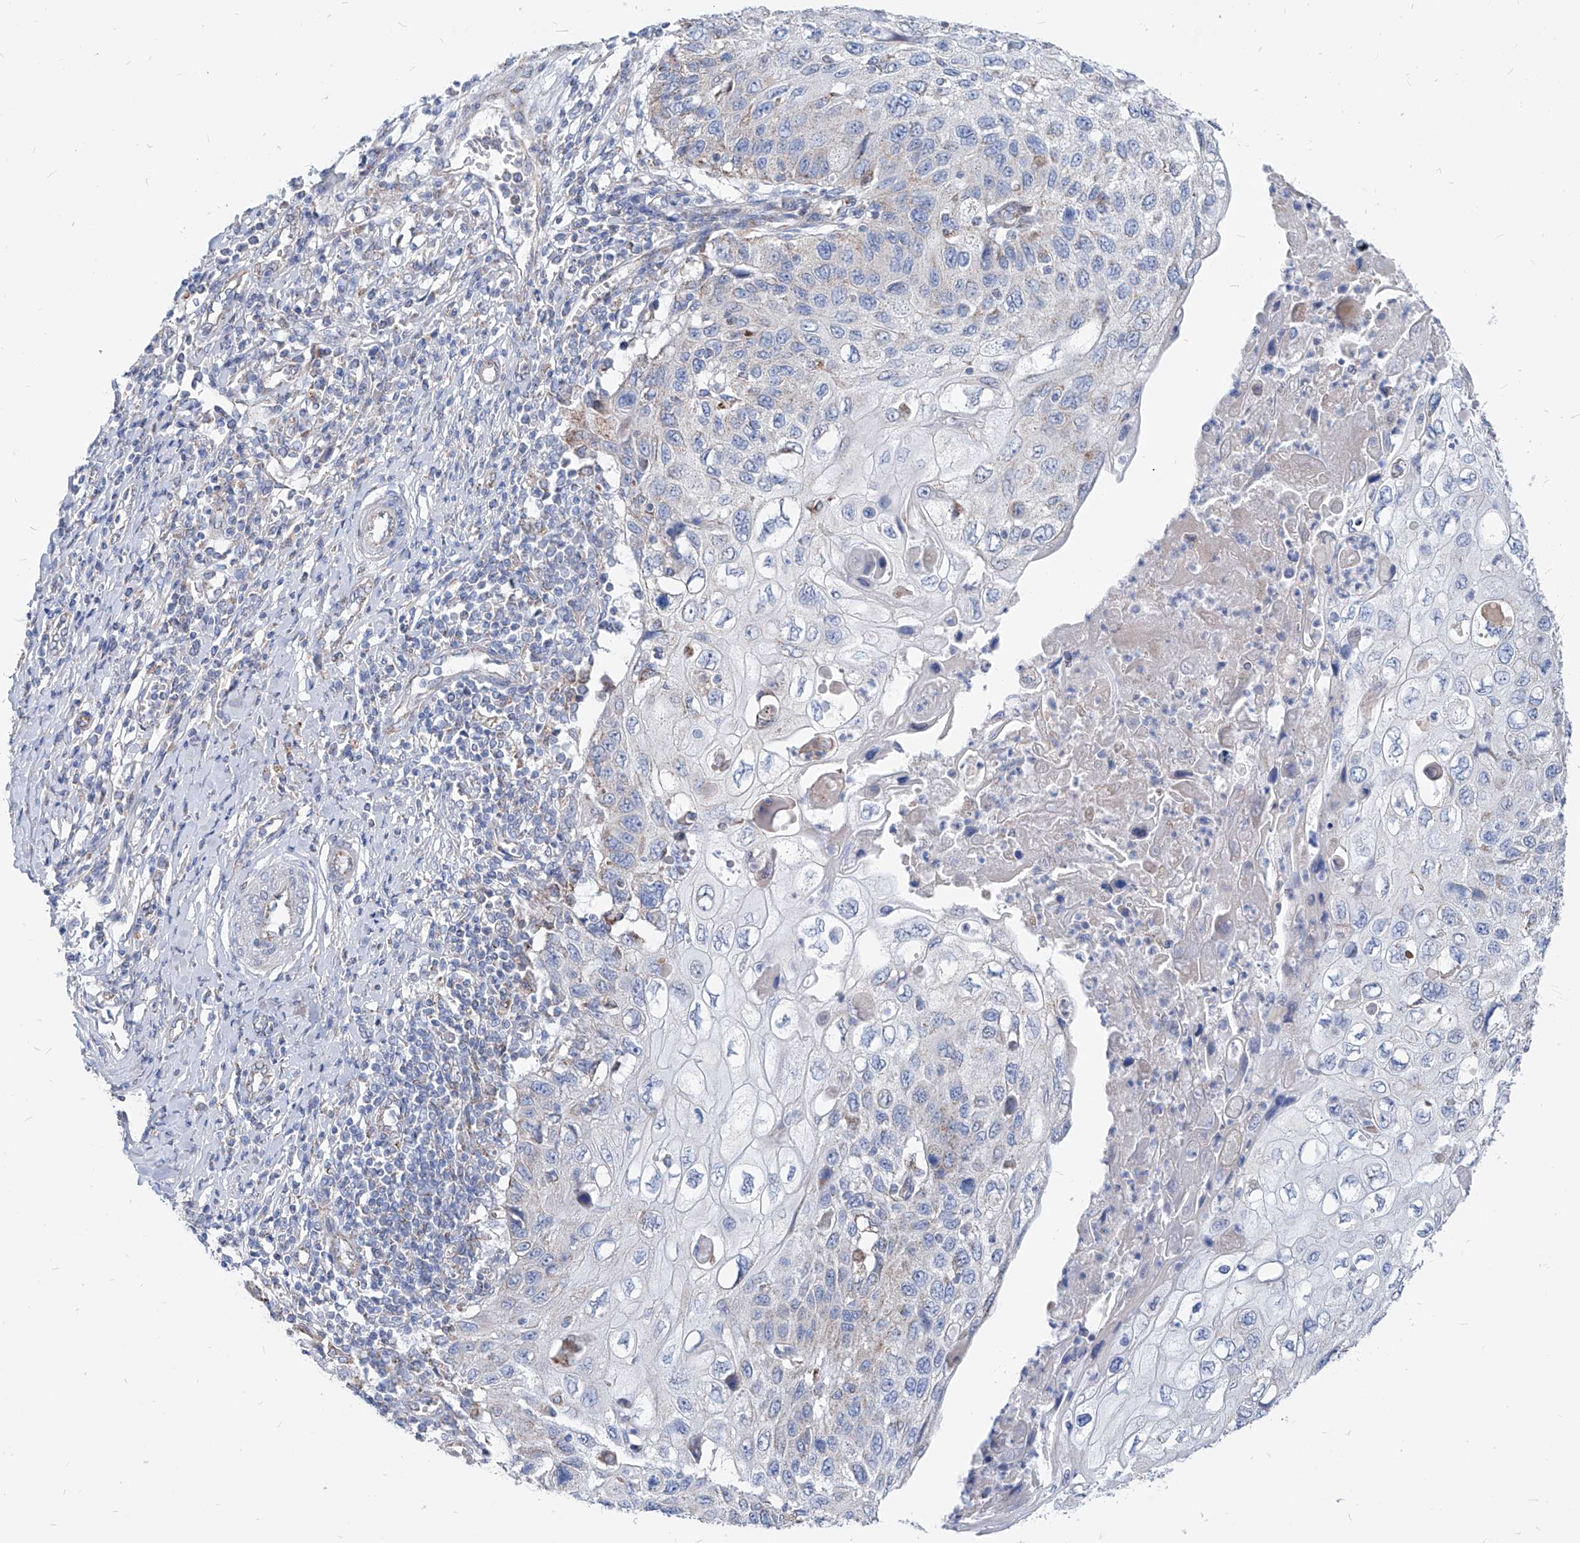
{"staining": {"intensity": "negative", "quantity": "none", "location": "none"}, "tissue": "cervical cancer", "cell_type": "Tumor cells", "image_type": "cancer", "snomed": [{"axis": "morphology", "description": "Squamous cell carcinoma, NOS"}, {"axis": "topography", "description": "Cervix"}], "caption": "A histopathology image of cervical squamous cell carcinoma stained for a protein demonstrates no brown staining in tumor cells. (Stains: DAB (3,3'-diaminobenzidine) immunohistochemistry (IHC) with hematoxylin counter stain, Microscopy: brightfield microscopy at high magnification).", "gene": "AGPS", "patient": {"sex": "female", "age": 70}}